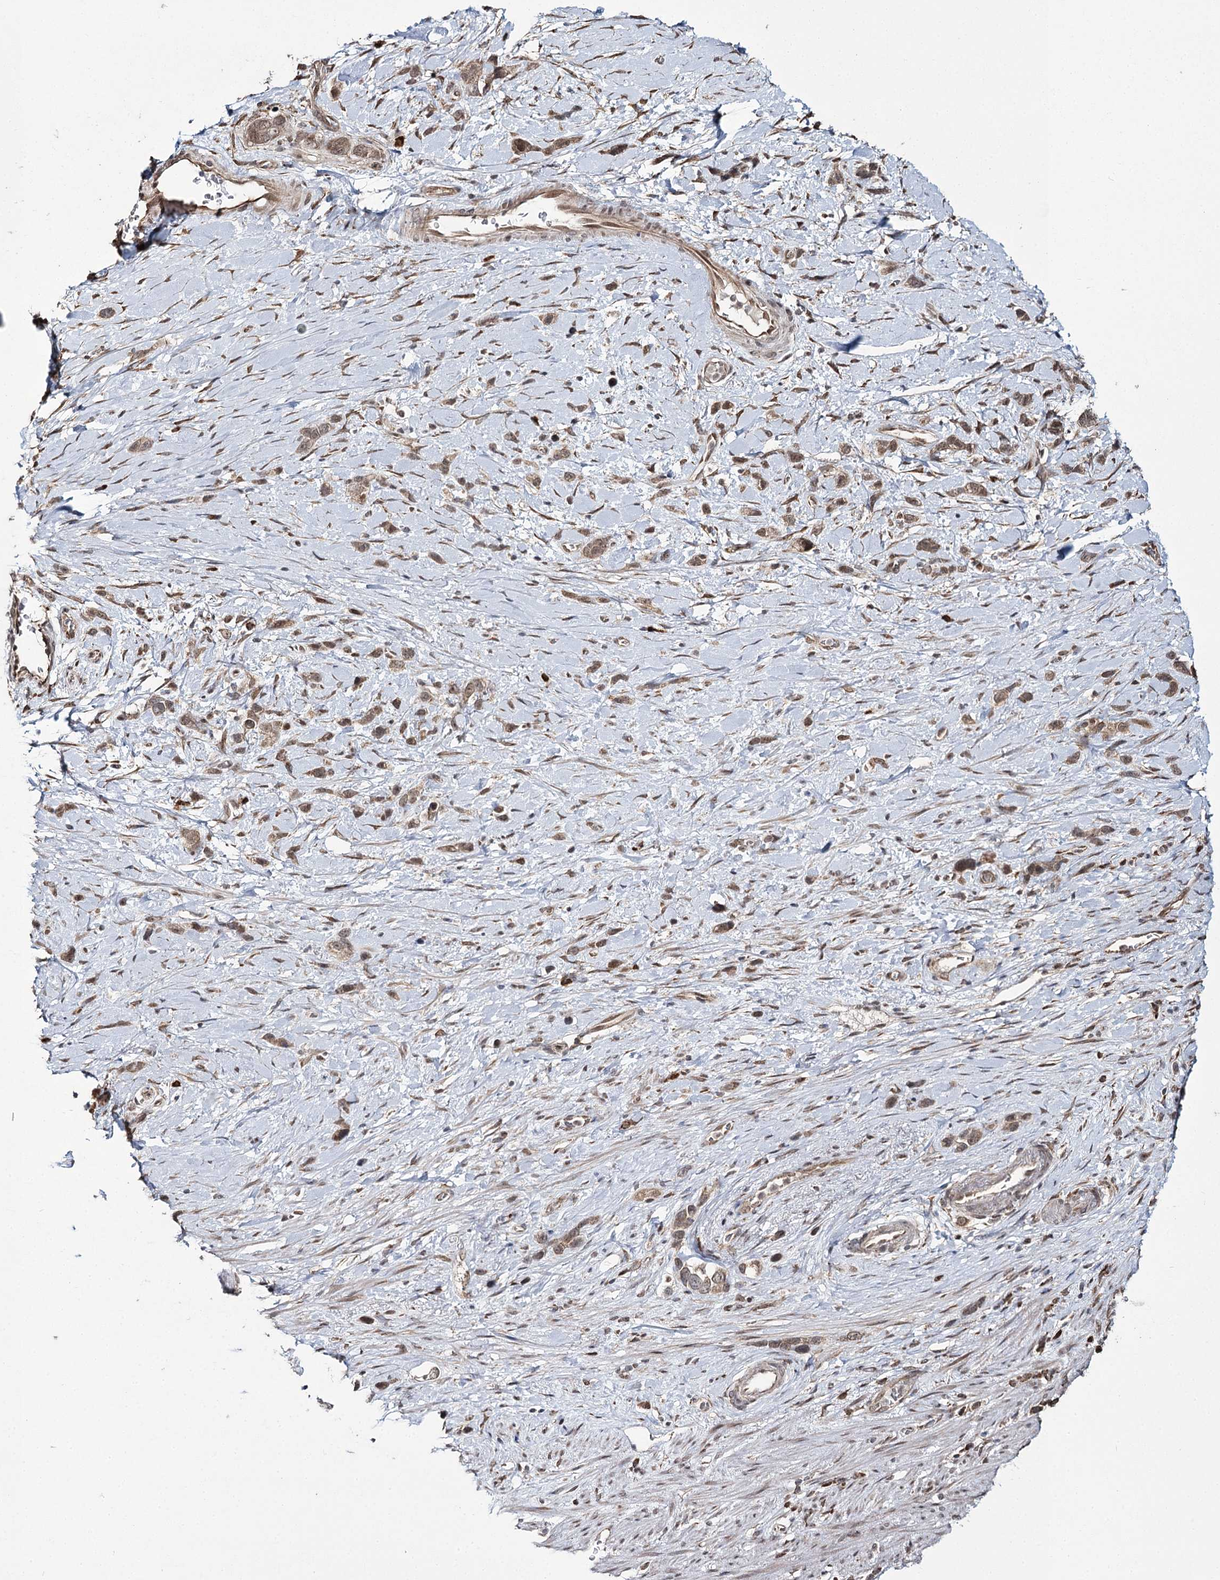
{"staining": {"intensity": "moderate", "quantity": ">75%", "location": "cytoplasmic/membranous,nuclear"}, "tissue": "stomach cancer", "cell_type": "Tumor cells", "image_type": "cancer", "snomed": [{"axis": "morphology", "description": "Adenocarcinoma, NOS"}, {"axis": "morphology", "description": "Adenocarcinoma, High grade"}, {"axis": "topography", "description": "Stomach, upper"}, {"axis": "topography", "description": "Stomach, lower"}], "caption": "This micrograph reveals immunohistochemistry staining of high-grade adenocarcinoma (stomach), with medium moderate cytoplasmic/membranous and nuclear positivity in approximately >75% of tumor cells.", "gene": "TRNT1", "patient": {"sex": "female", "age": 65}}